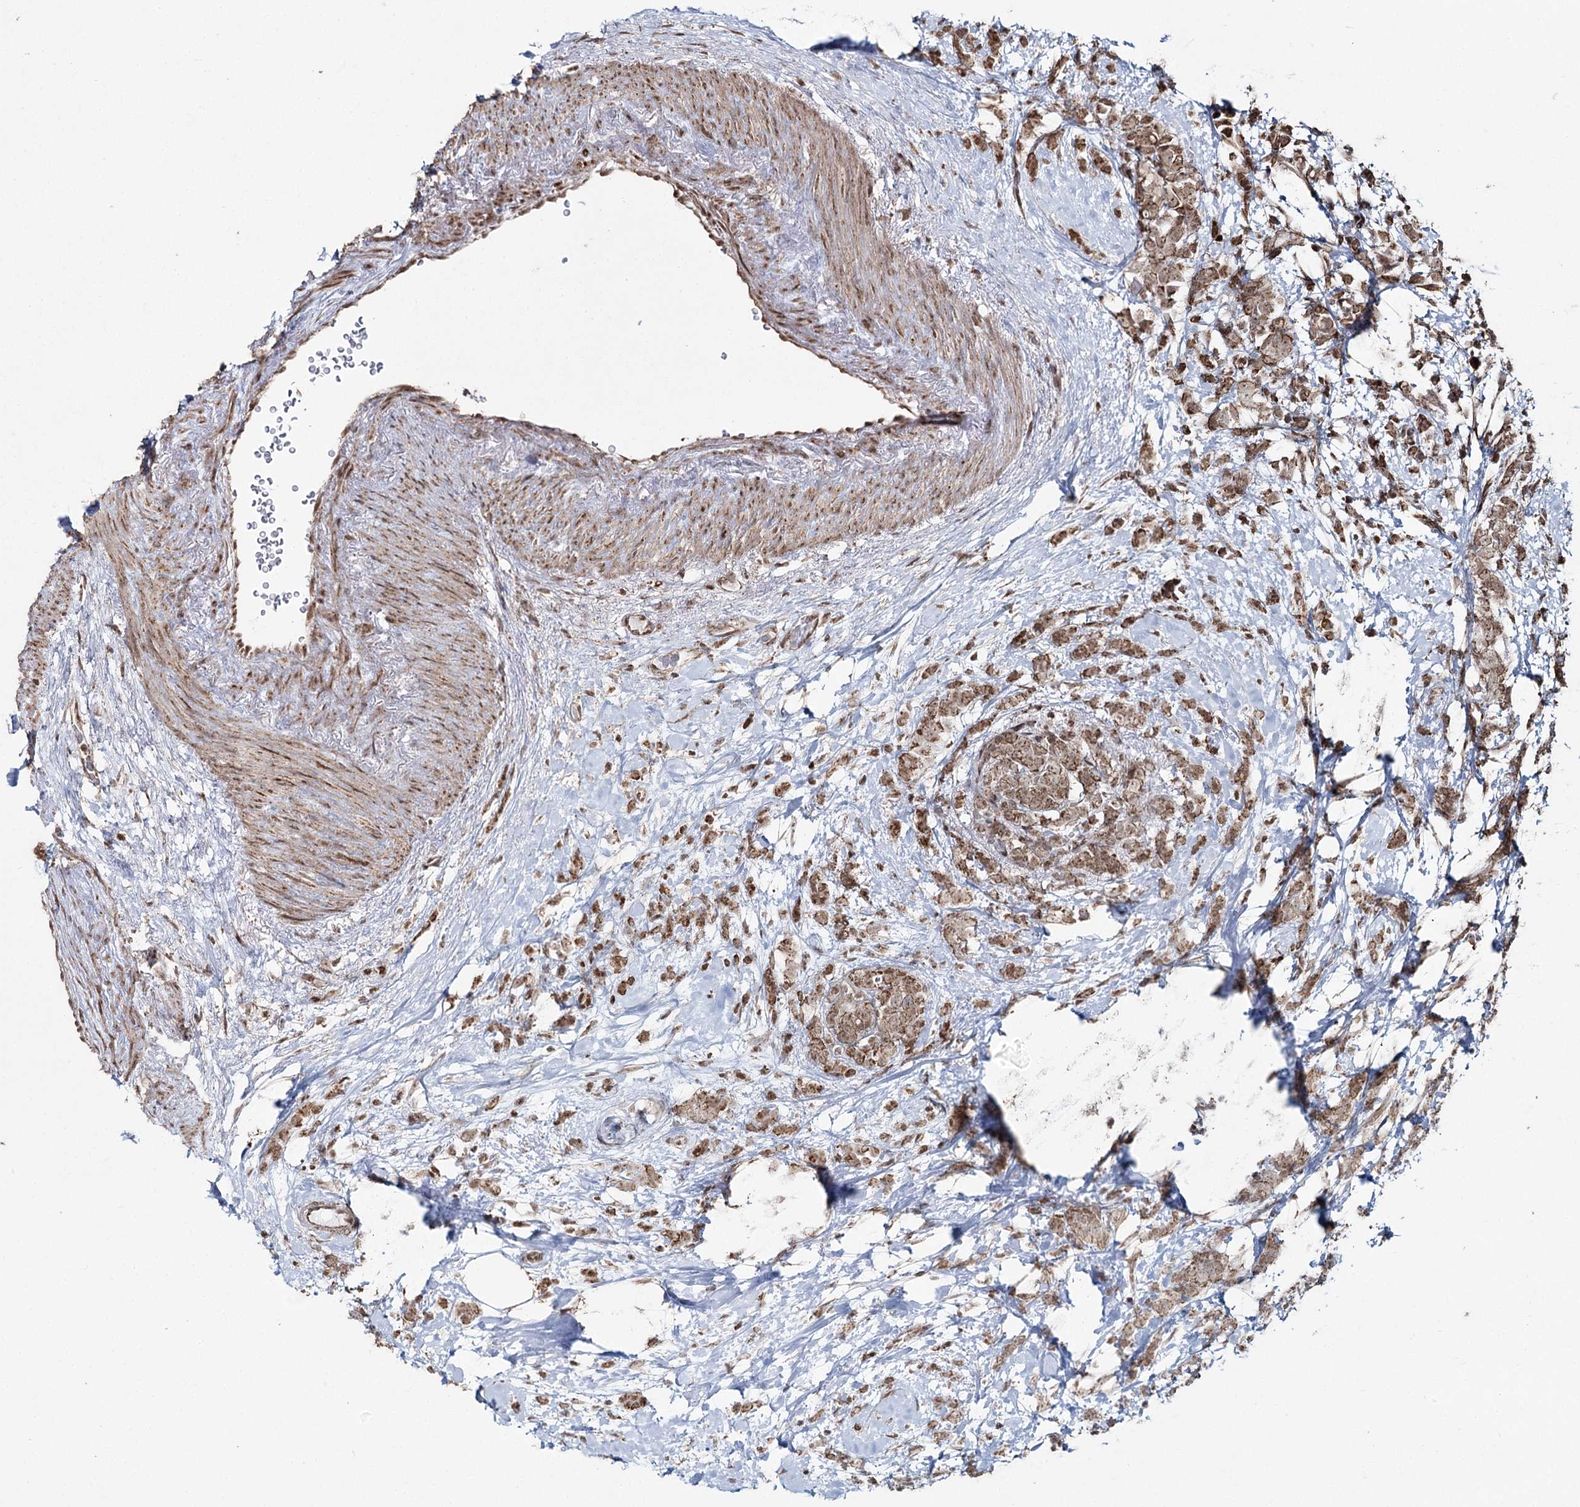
{"staining": {"intensity": "moderate", "quantity": ">75%", "location": "cytoplasmic/membranous,nuclear"}, "tissue": "breast cancer", "cell_type": "Tumor cells", "image_type": "cancer", "snomed": [{"axis": "morphology", "description": "Lobular carcinoma"}, {"axis": "topography", "description": "Breast"}], "caption": "Immunohistochemical staining of breast lobular carcinoma exhibits medium levels of moderate cytoplasmic/membranous and nuclear expression in about >75% of tumor cells.", "gene": "PDHX", "patient": {"sex": "female", "age": 58}}